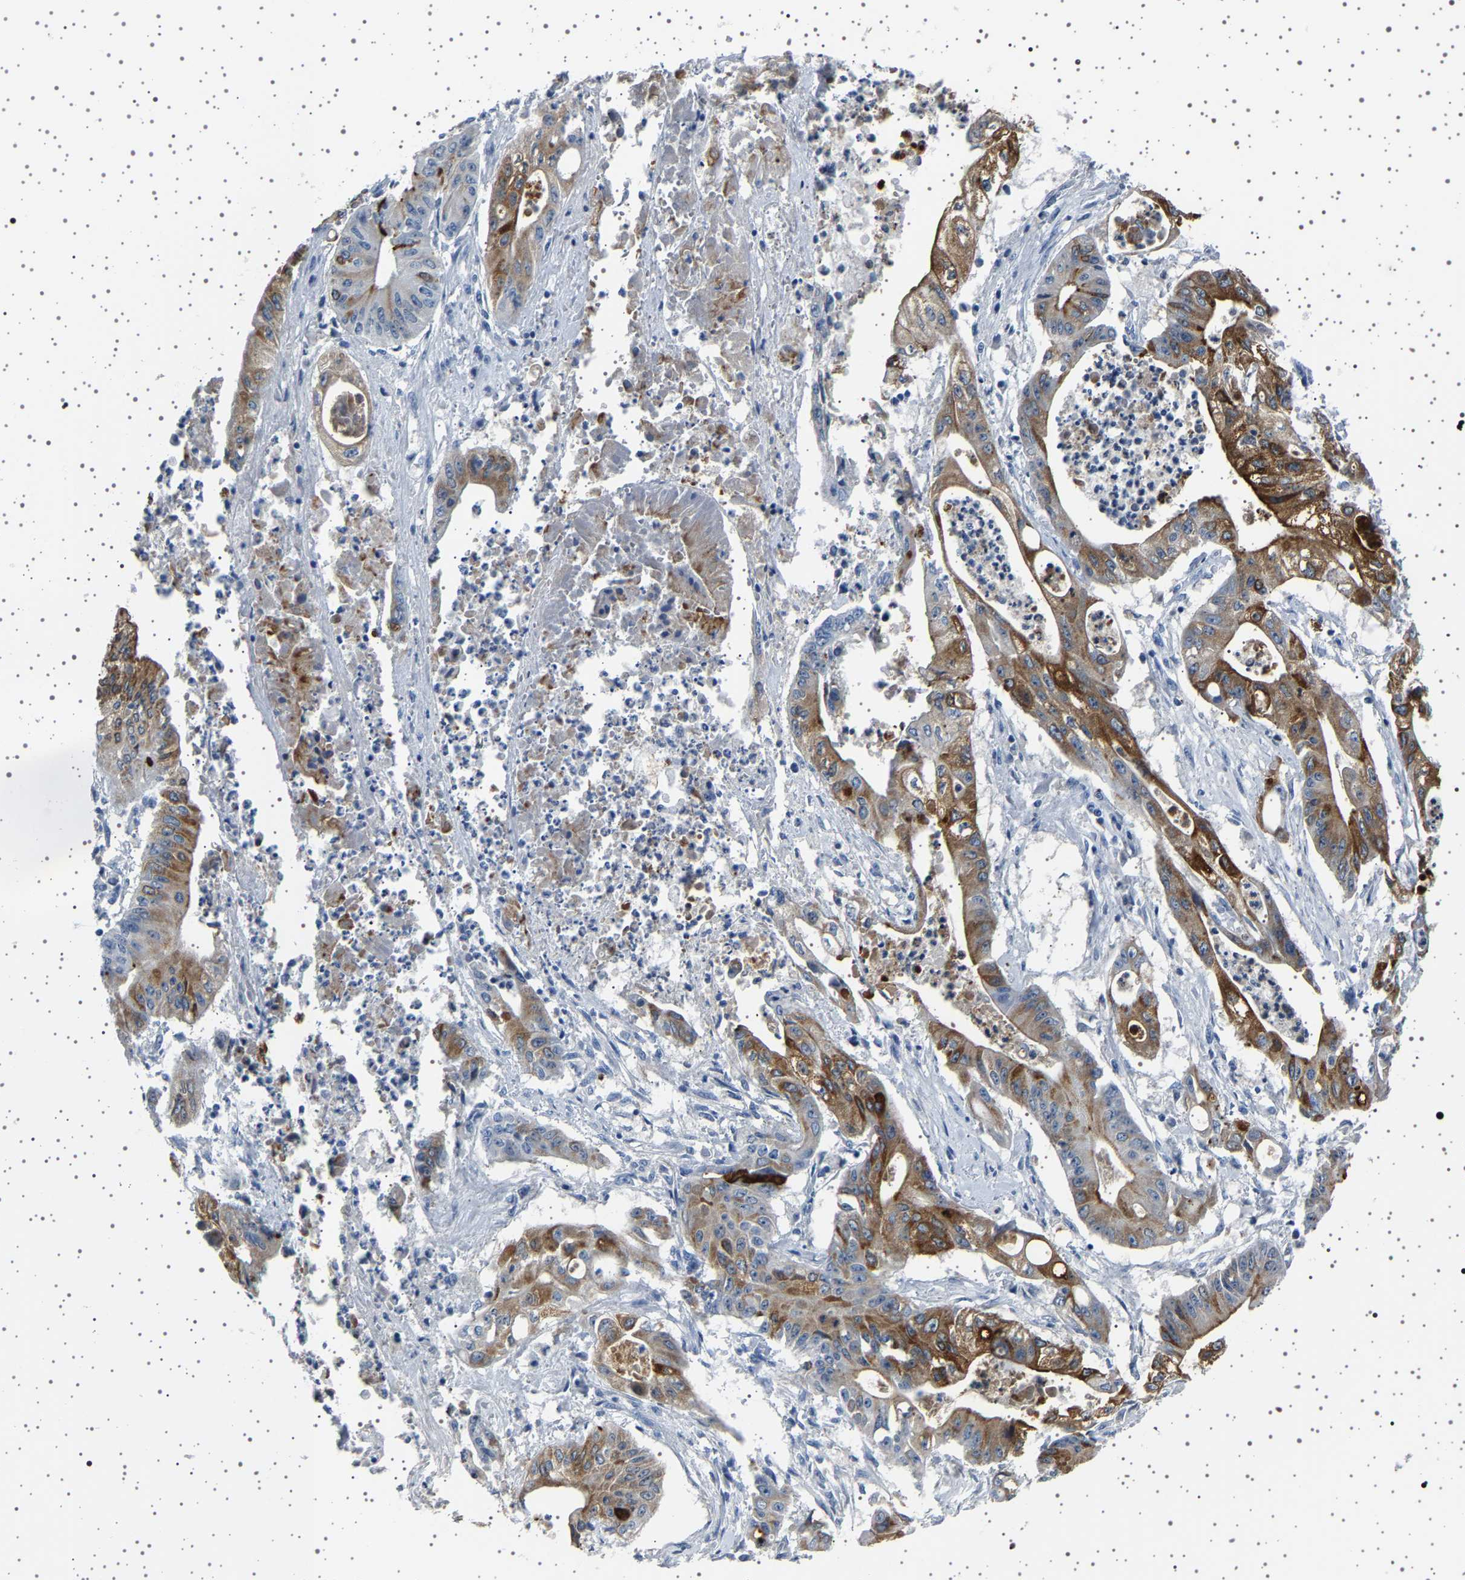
{"staining": {"intensity": "strong", "quantity": "25%-75%", "location": "cytoplasmic/membranous"}, "tissue": "pancreatic cancer", "cell_type": "Tumor cells", "image_type": "cancer", "snomed": [{"axis": "morphology", "description": "Normal tissue, NOS"}, {"axis": "topography", "description": "Lymph node"}], "caption": "Pancreatic cancer stained with a protein marker shows strong staining in tumor cells.", "gene": "TFF3", "patient": {"sex": "male", "age": 62}}